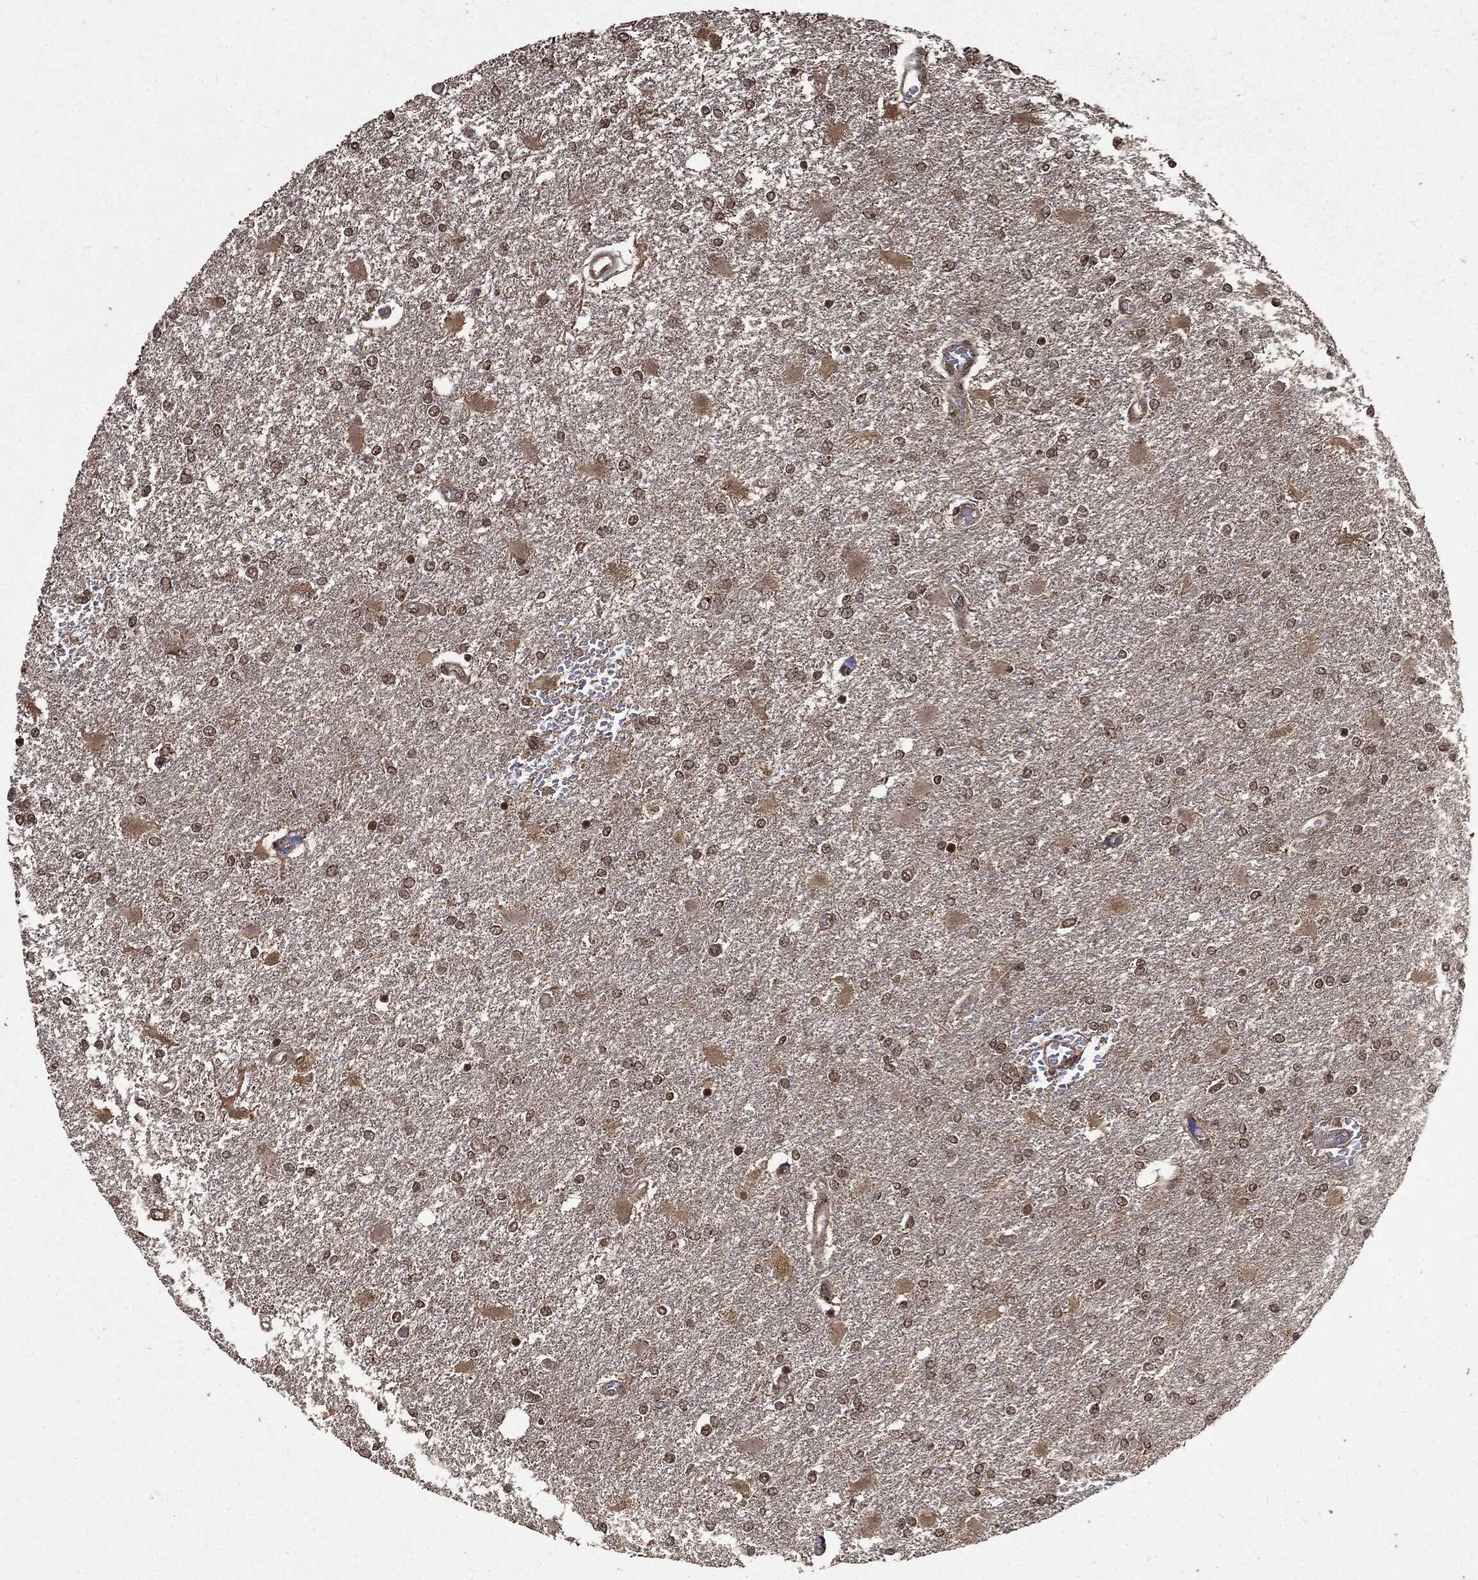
{"staining": {"intensity": "negative", "quantity": "none", "location": "none"}, "tissue": "glioma", "cell_type": "Tumor cells", "image_type": "cancer", "snomed": [{"axis": "morphology", "description": "Glioma, malignant, High grade"}, {"axis": "topography", "description": "Cerebral cortex"}], "caption": "This image is of glioma stained with immunohistochemistry to label a protein in brown with the nuclei are counter-stained blue. There is no staining in tumor cells.", "gene": "CTDP1", "patient": {"sex": "male", "age": 79}}